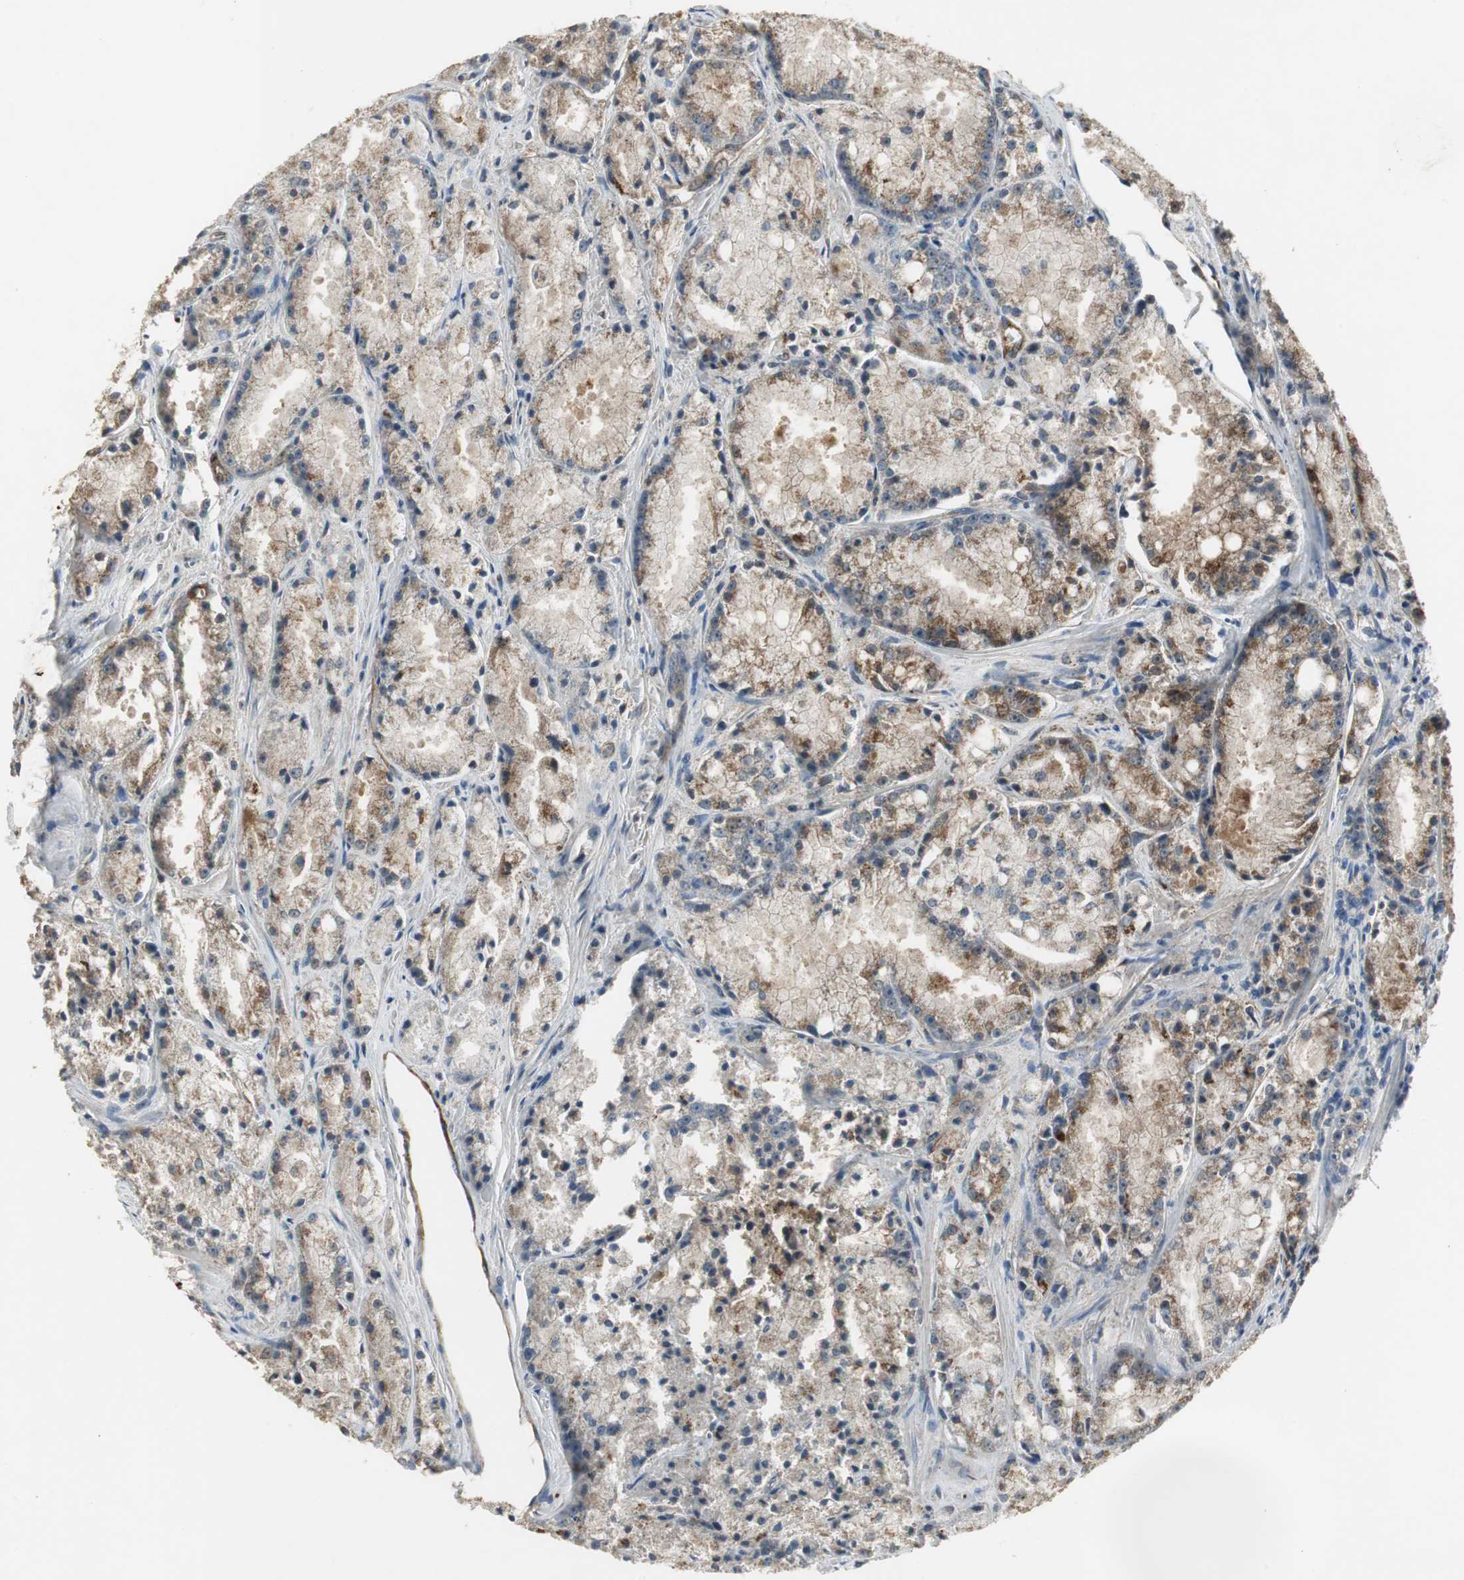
{"staining": {"intensity": "moderate", "quantity": "25%-75%", "location": "cytoplasmic/membranous"}, "tissue": "prostate cancer", "cell_type": "Tumor cells", "image_type": "cancer", "snomed": [{"axis": "morphology", "description": "Adenocarcinoma, Low grade"}, {"axis": "topography", "description": "Prostate"}], "caption": "Immunohistochemical staining of human prostate cancer (adenocarcinoma (low-grade)) shows moderate cytoplasmic/membranous protein staining in approximately 25%-75% of tumor cells. The protein is shown in brown color, while the nuclei are stained blue.", "gene": "JTB", "patient": {"sex": "male", "age": 64}}